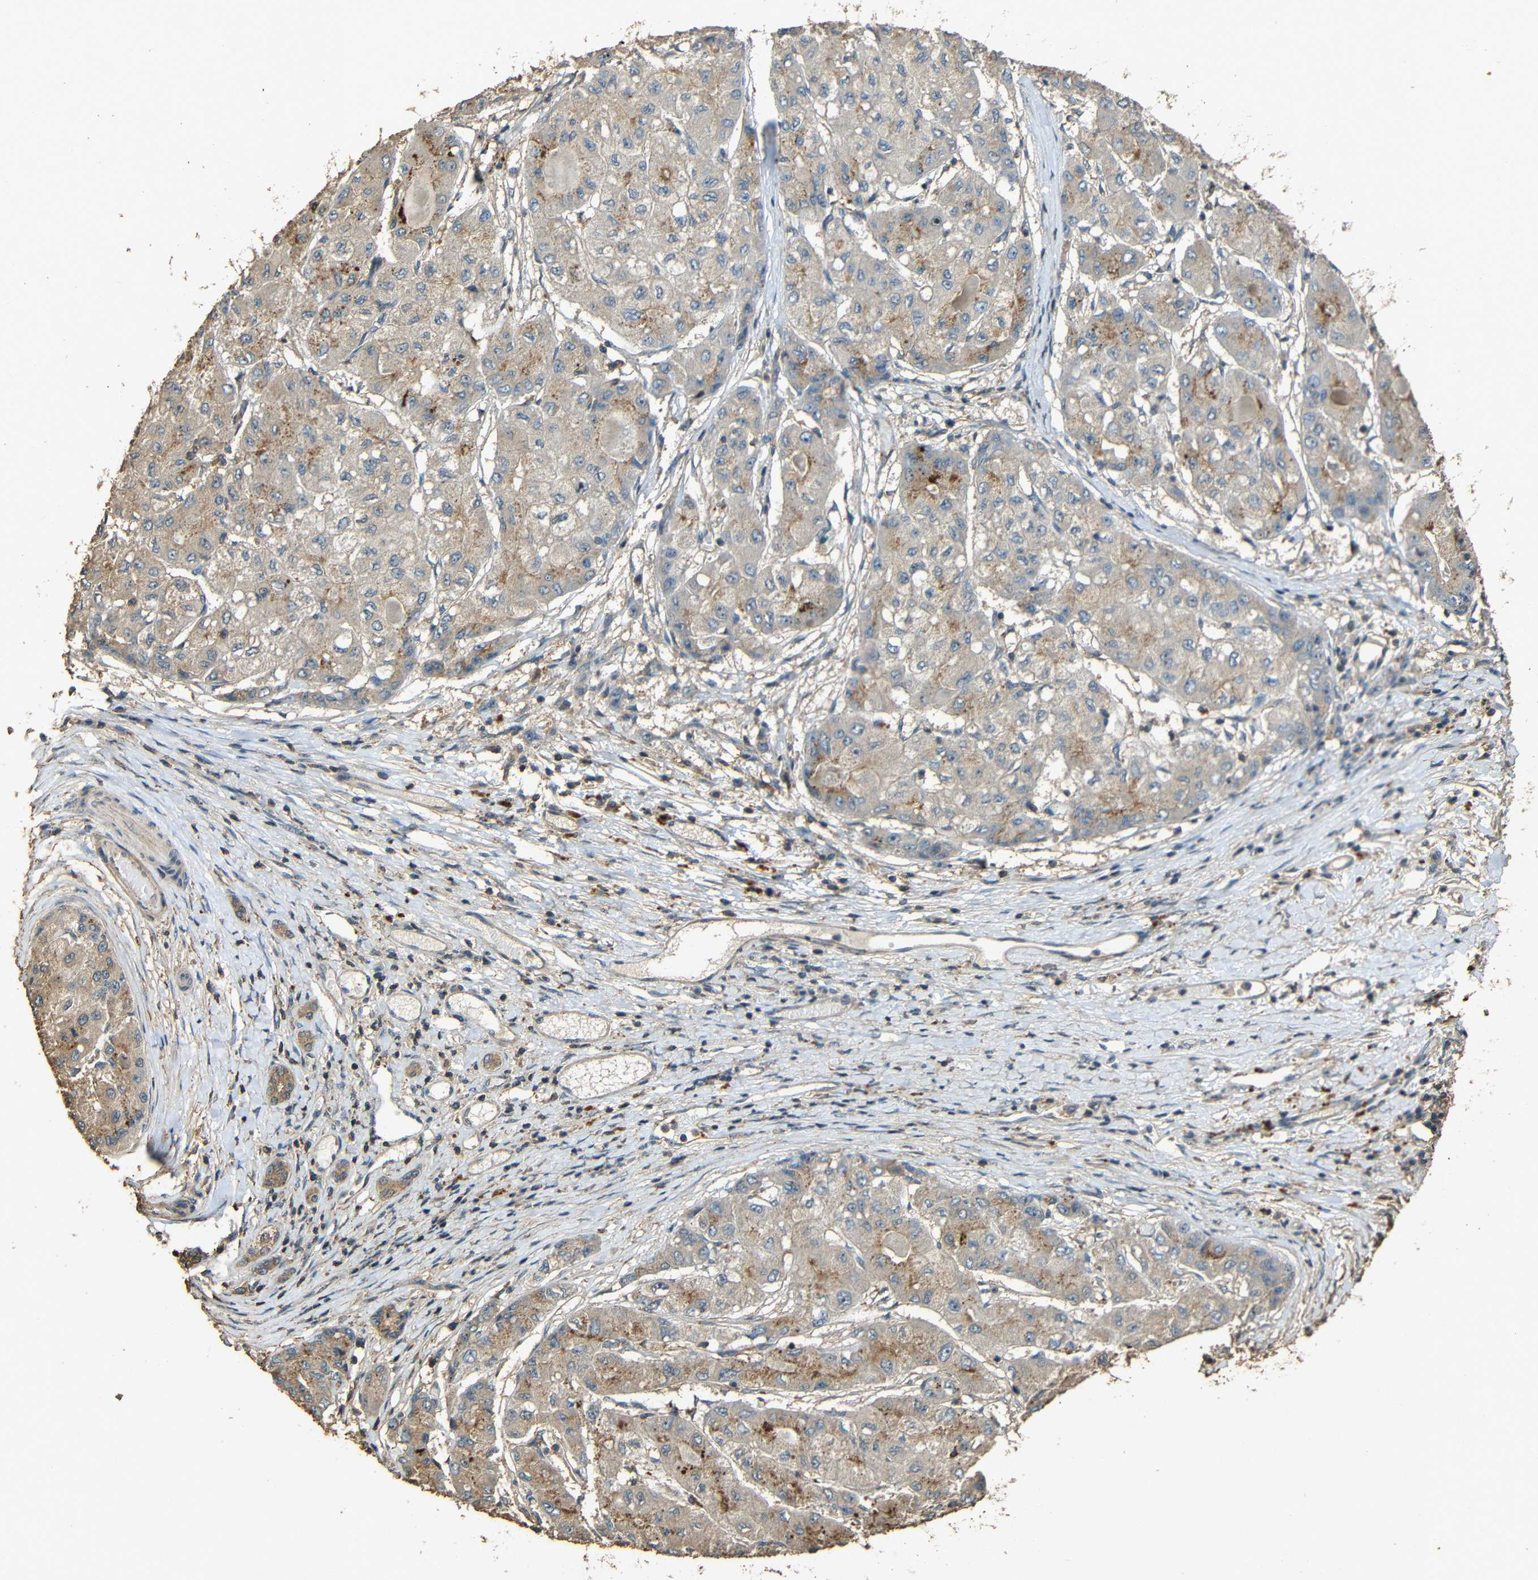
{"staining": {"intensity": "moderate", "quantity": "25%-75%", "location": "cytoplasmic/membranous"}, "tissue": "liver cancer", "cell_type": "Tumor cells", "image_type": "cancer", "snomed": [{"axis": "morphology", "description": "Carcinoma, Hepatocellular, NOS"}, {"axis": "topography", "description": "Liver"}], "caption": "This is a histology image of IHC staining of liver cancer (hepatocellular carcinoma), which shows moderate staining in the cytoplasmic/membranous of tumor cells.", "gene": "PDE5A", "patient": {"sex": "male", "age": 80}}